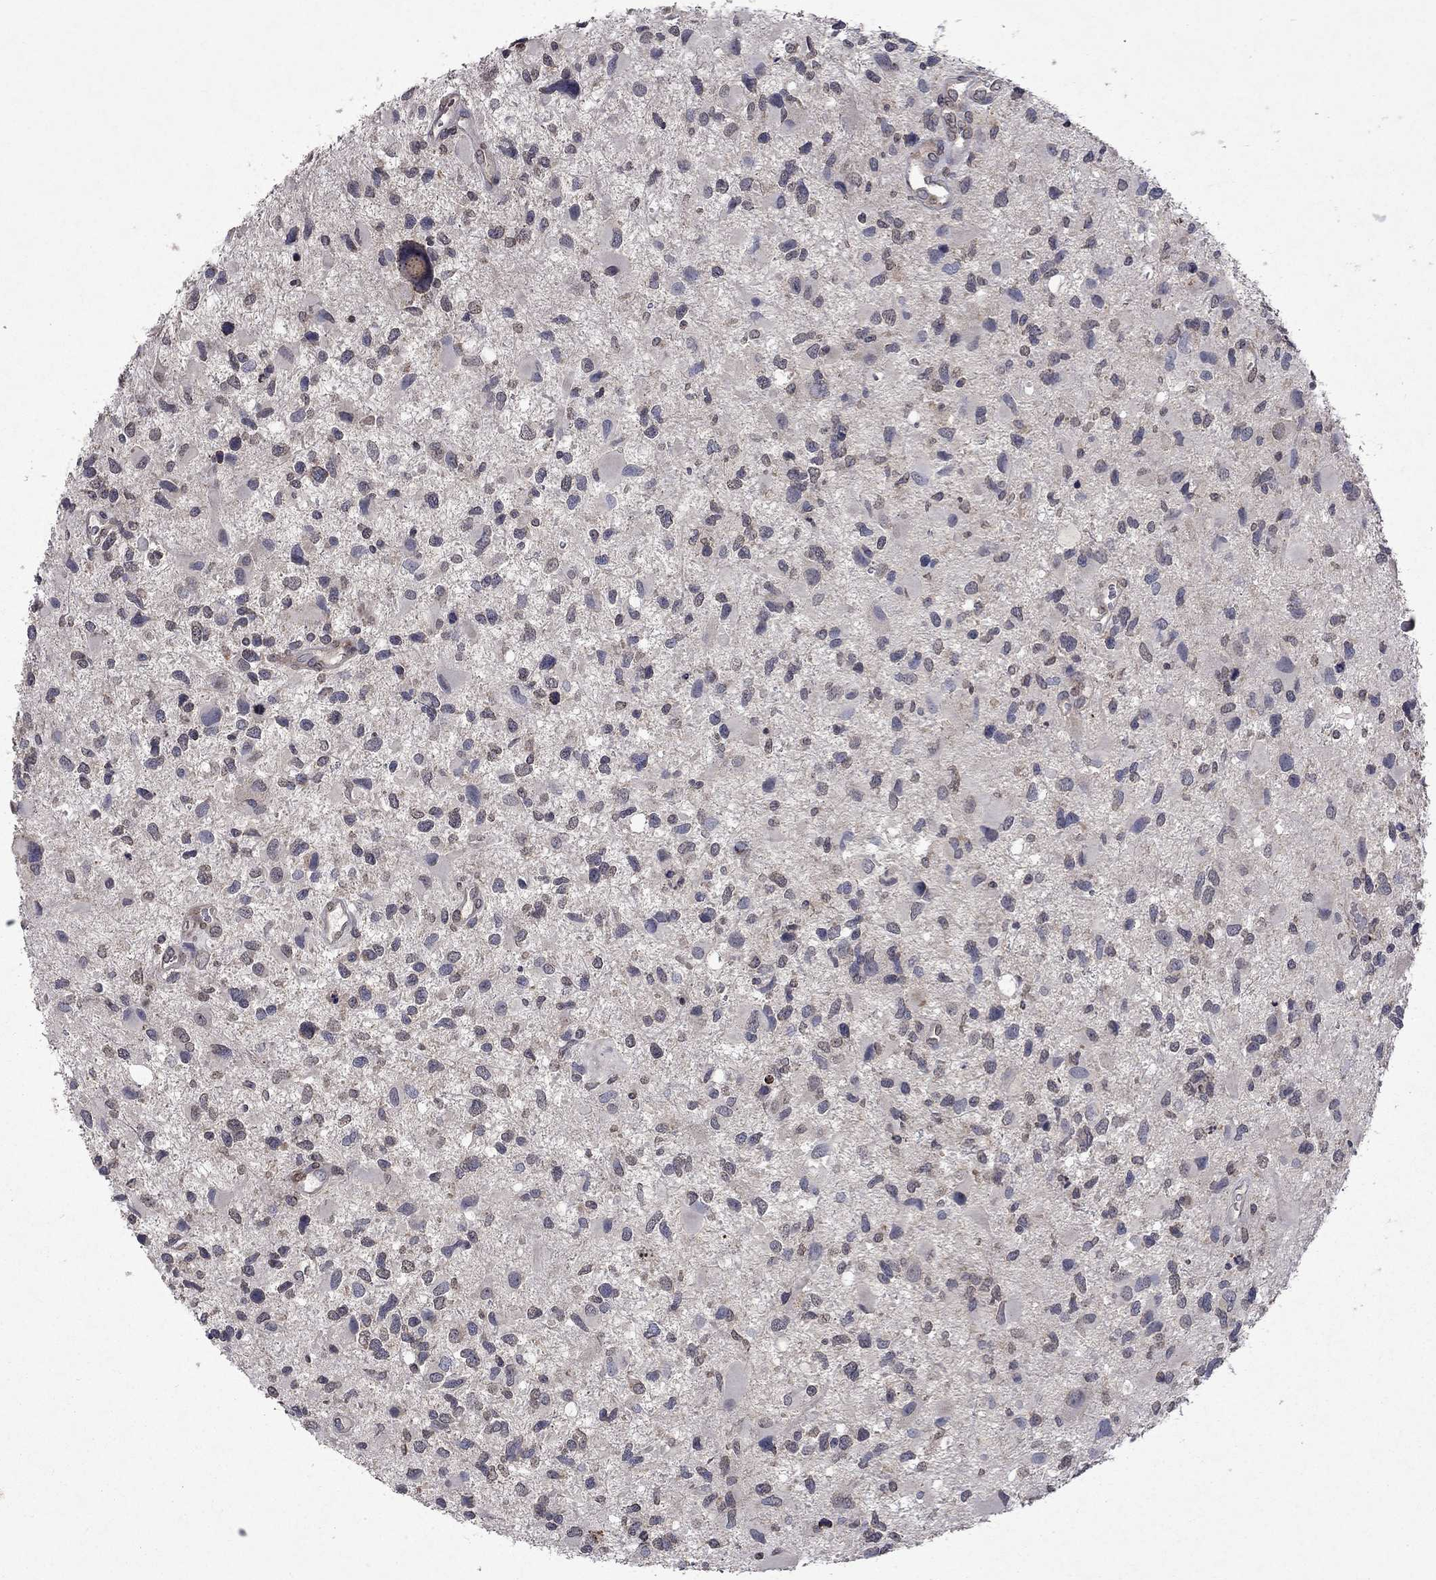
{"staining": {"intensity": "weak", "quantity": "<25%", "location": "nuclear"}, "tissue": "glioma", "cell_type": "Tumor cells", "image_type": "cancer", "snomed": [{"axis": "morphology", "description": "Glioma, malignant, Low grade"}, {"axis": "topography", "description": "Brain"}], "caption": "A histopathology image of glioma stained for a protein reveals no brown staining in tumor cells.", "gene": "TTC38", "patient": {"sex": "female", "age": 32}}